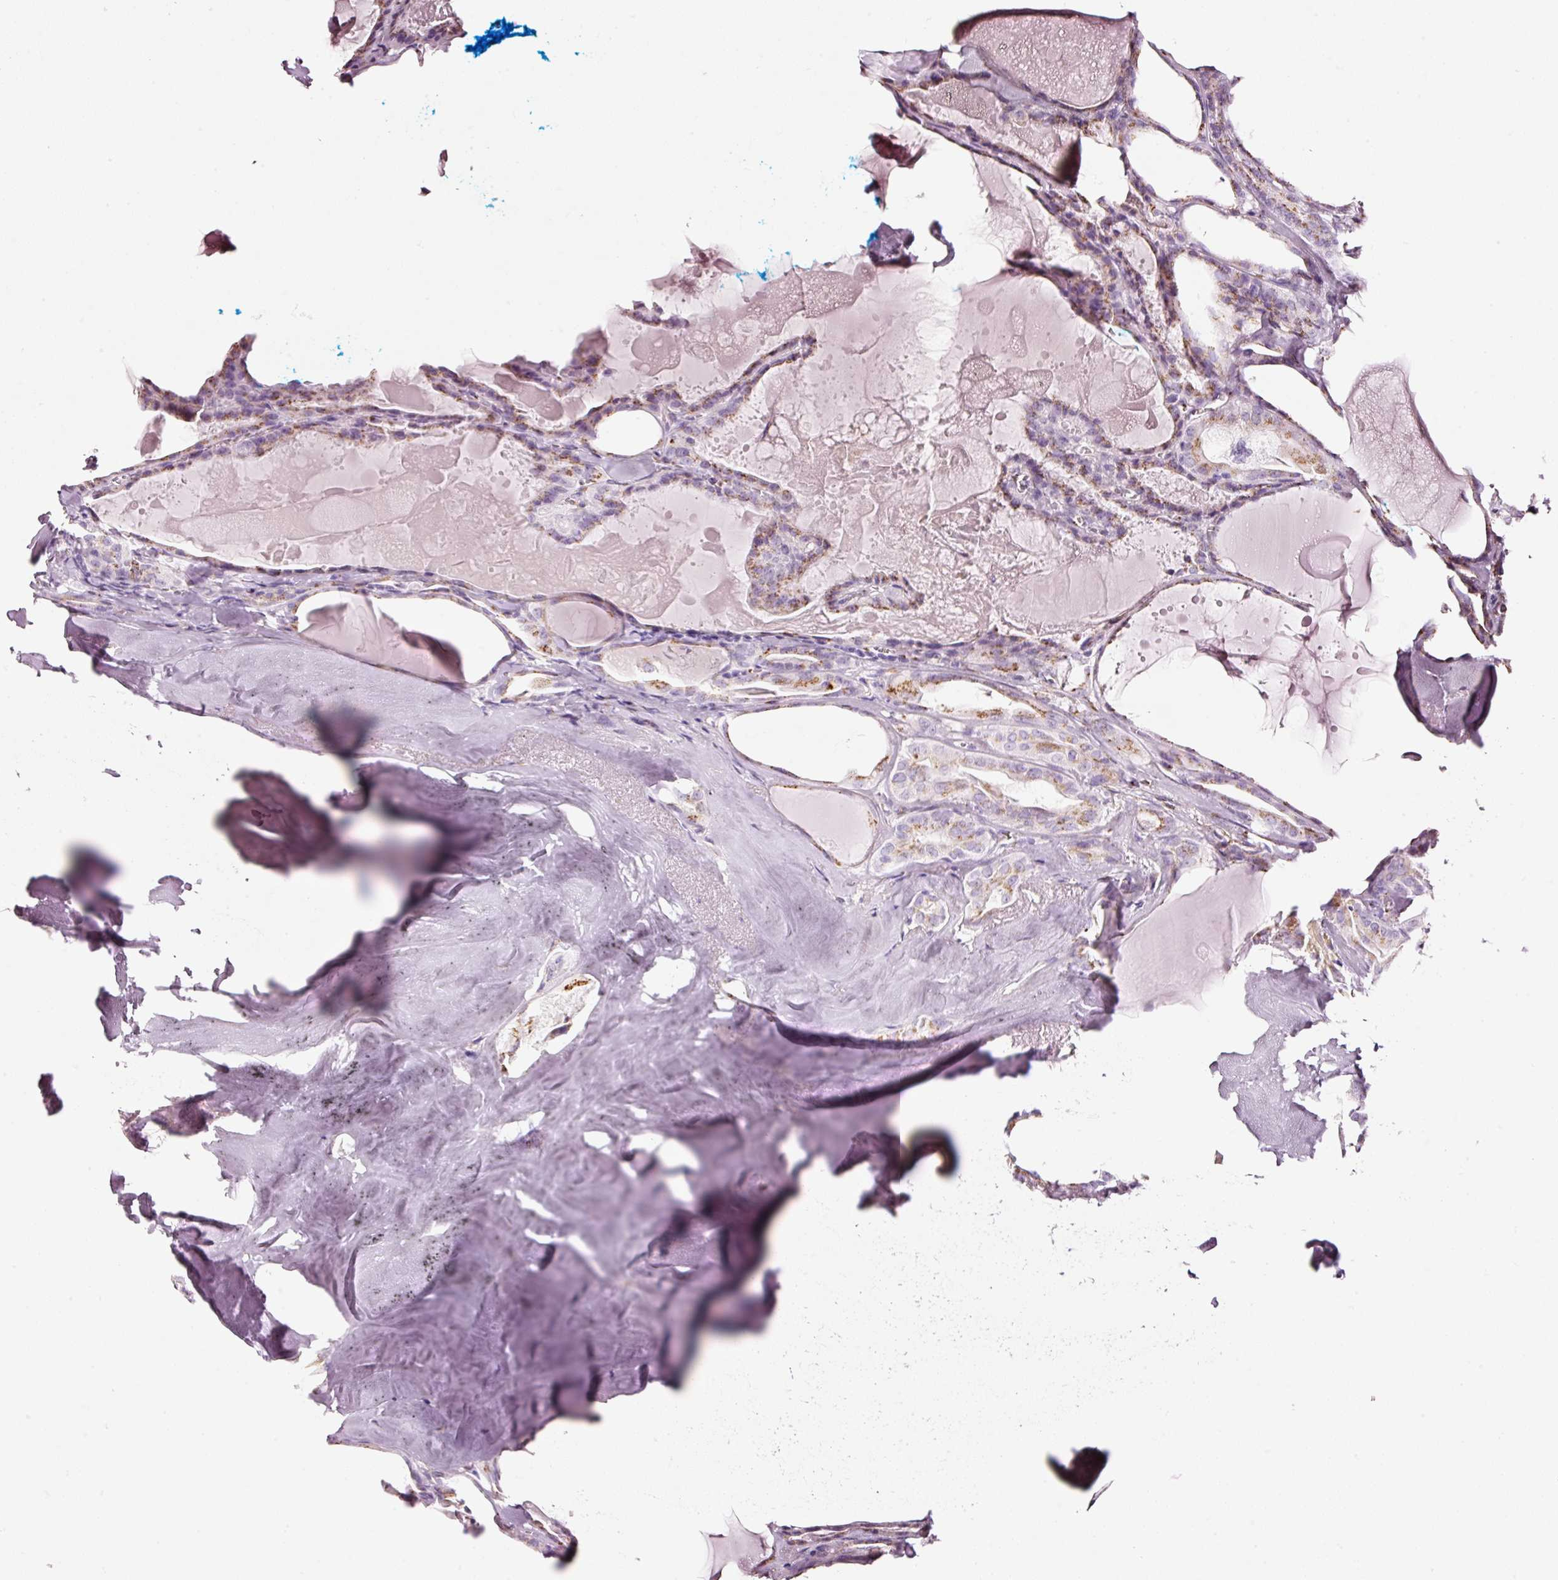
{"staining": {"intensity": "moderate", "quantity": "25%-75%", "location": "cytoplasmic/membranous"}, "tissue": "thyroid cancer", "cell_type": "Tumor cells", "image_type": "cancer", "snomed": [{"axis": "morphology", "description": "Papillary adenocarcinoma, NOS"}, {"axis": "topography", "description": "Thyroid gland"}], "caption": "The immunohistochemical stain shows moderate cytoplasmic/membranous positivity in tumor cells of papillary adenocarcinoma (thyroid) tissue.", "gene": "SDF4", "patient": {"sex": "male", "age": 52}}